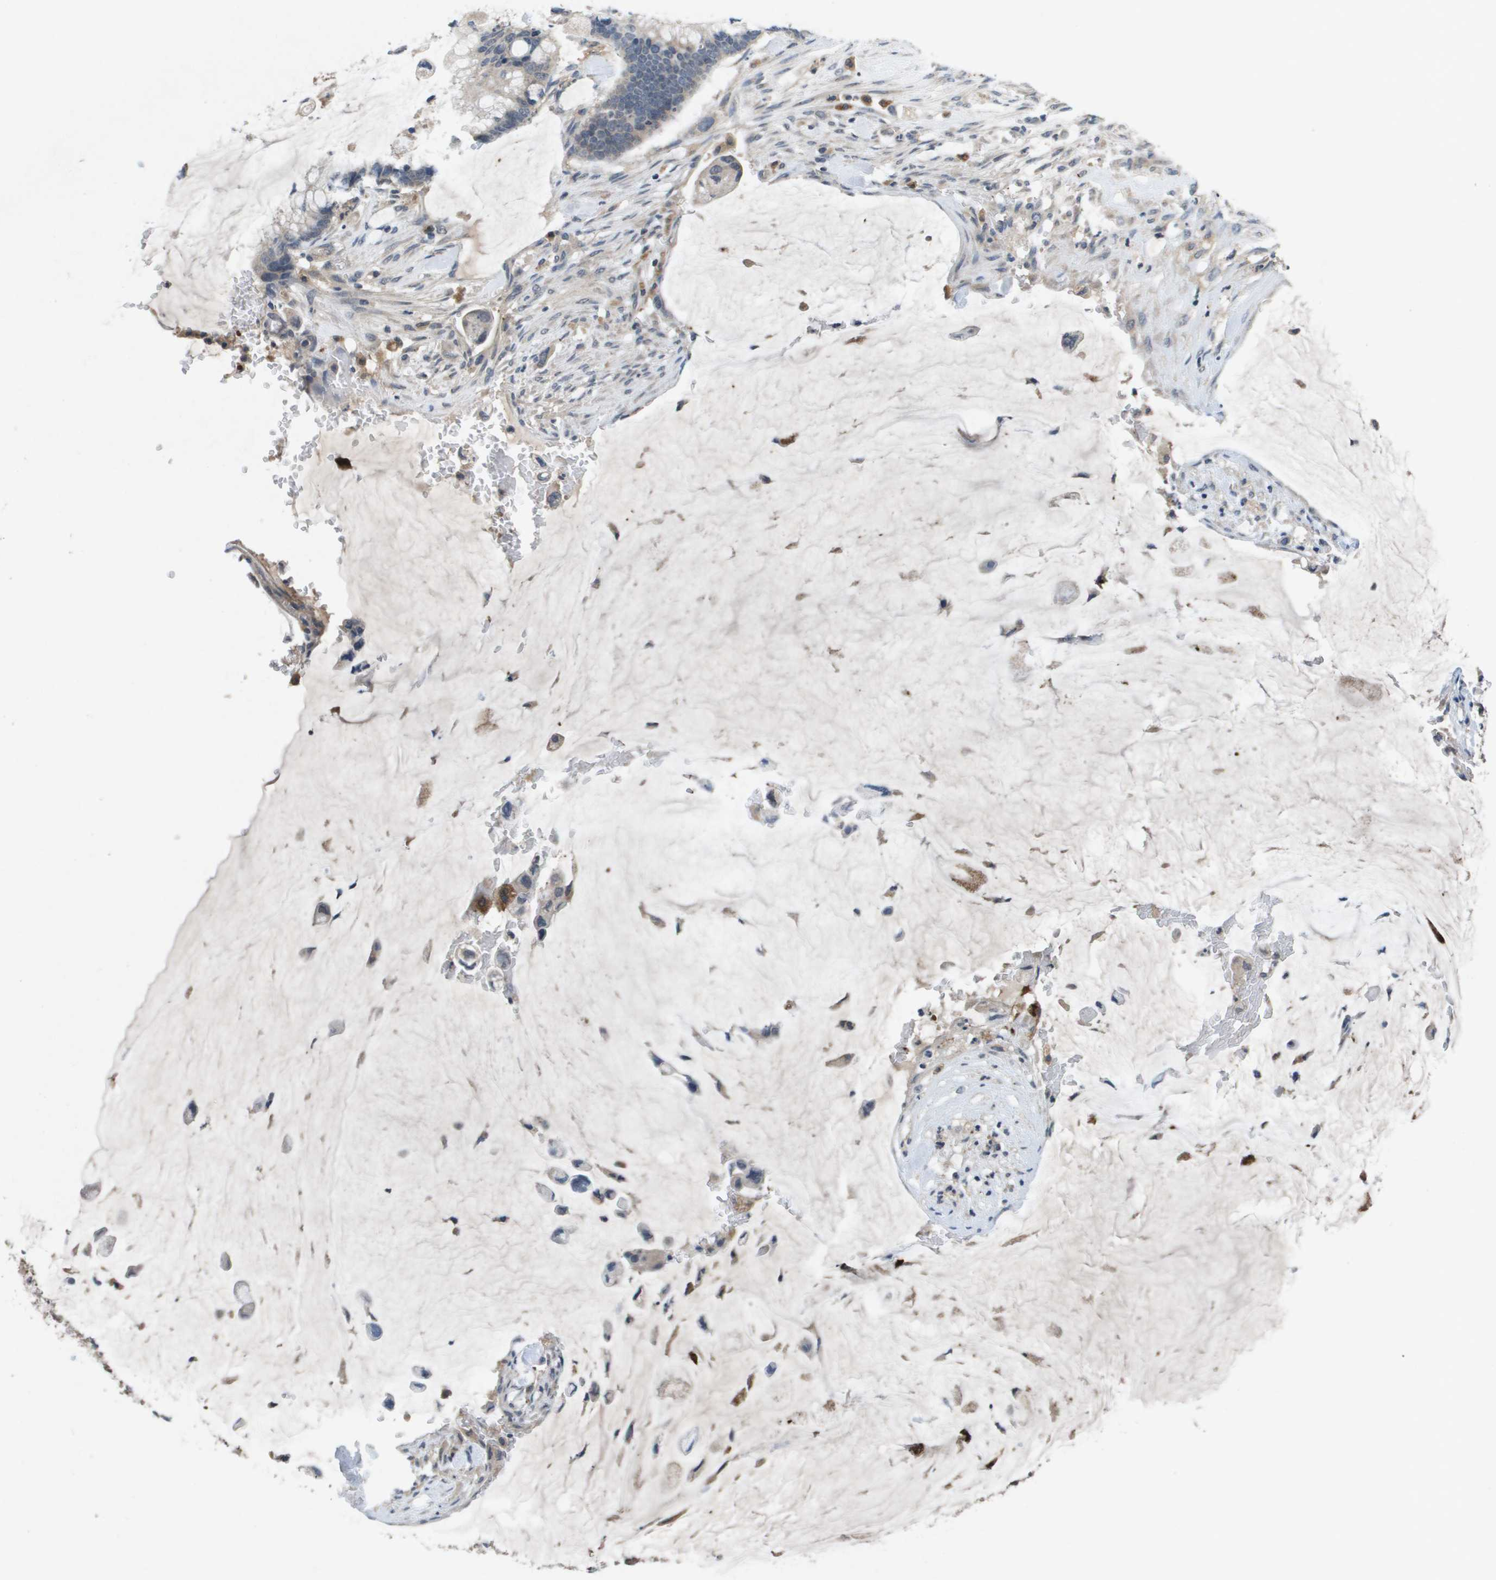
{"staining": {"intensity": "weak", "quantity": "<25%", "location": "cytoplasmic/membranous"}, "tissue": "pancreatic cancer", "cell_type": "Tumor cells", "image_type": "cancer", "snomed": [{"axis": "morphology", "description": "Adenocarcinoma, NOS"}, {"axis": "topography", "description": "Pancreas"}], "caption": "The IHC image has no significant staining in tumor cells of pancreatic cancer tissue. (Brightfield microscopy of DAB (3,3'-diaminobenzidine) IHC at high magnification).", "gene": "PROC", "patient": {"sex": "male", "age": 41}}